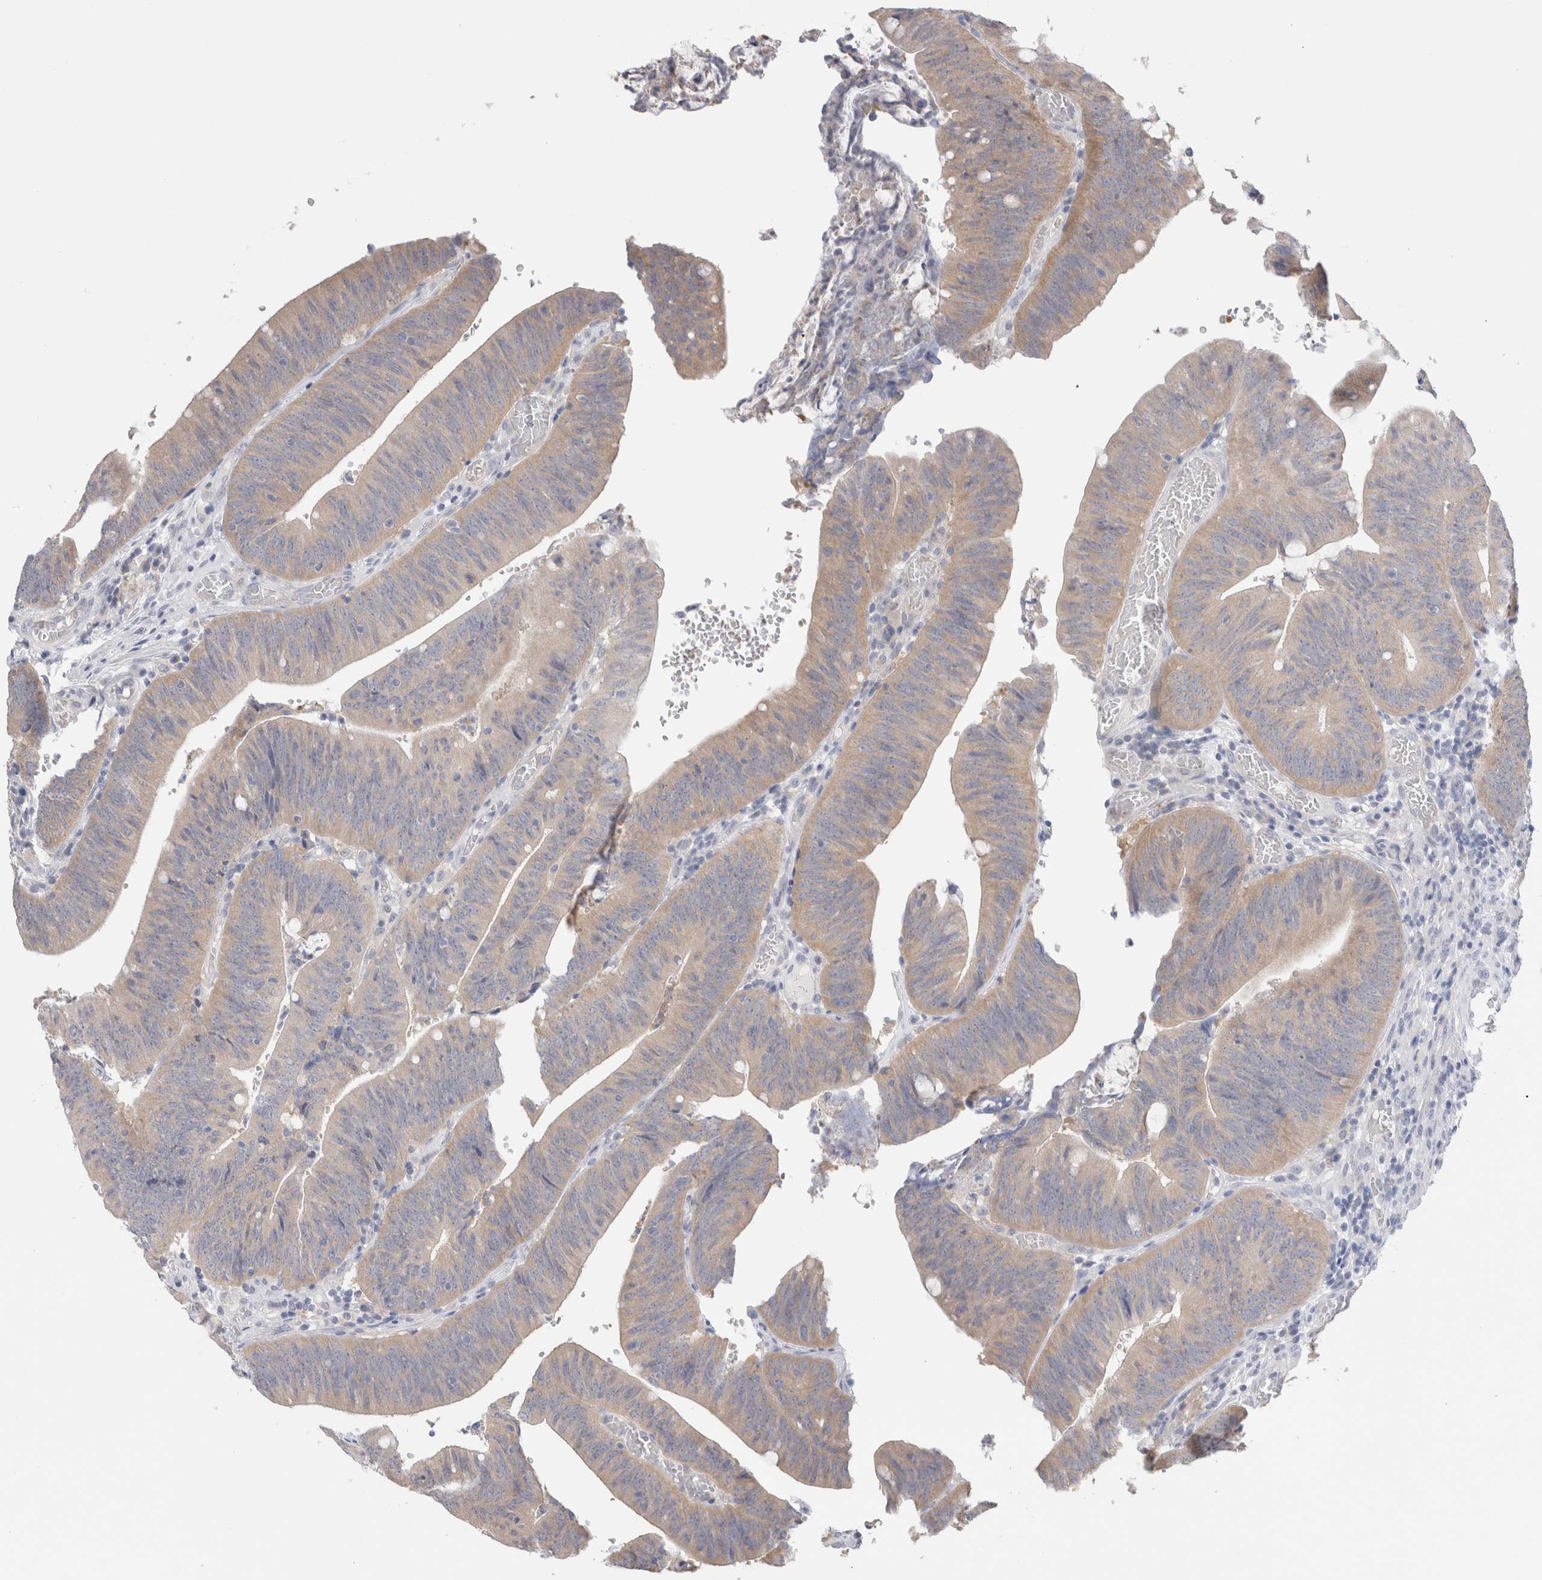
{"staining": {"intensity": "weak", "quantity": ">75%", "location": "cytoplasmic/membranous"}, "tissue": "colorectal cancer", "cell_type": "Tumor cells", "image_type": "cancer", "snomed": [{"axis": "morphology", "description": "Normal tissue, NOS"}, {"axis": "morphology", "description": "Adenocarcinoma, NOS"}, {"axis": "topography", "description": "Rectum"}], "caption": "Human colorectal cancer (adenocarcinoma) stained with a protein marker demonstrates weak staining in tumor cells.", "gene": "NDOR1", "patient": {"sex": "female", "age": 66}}